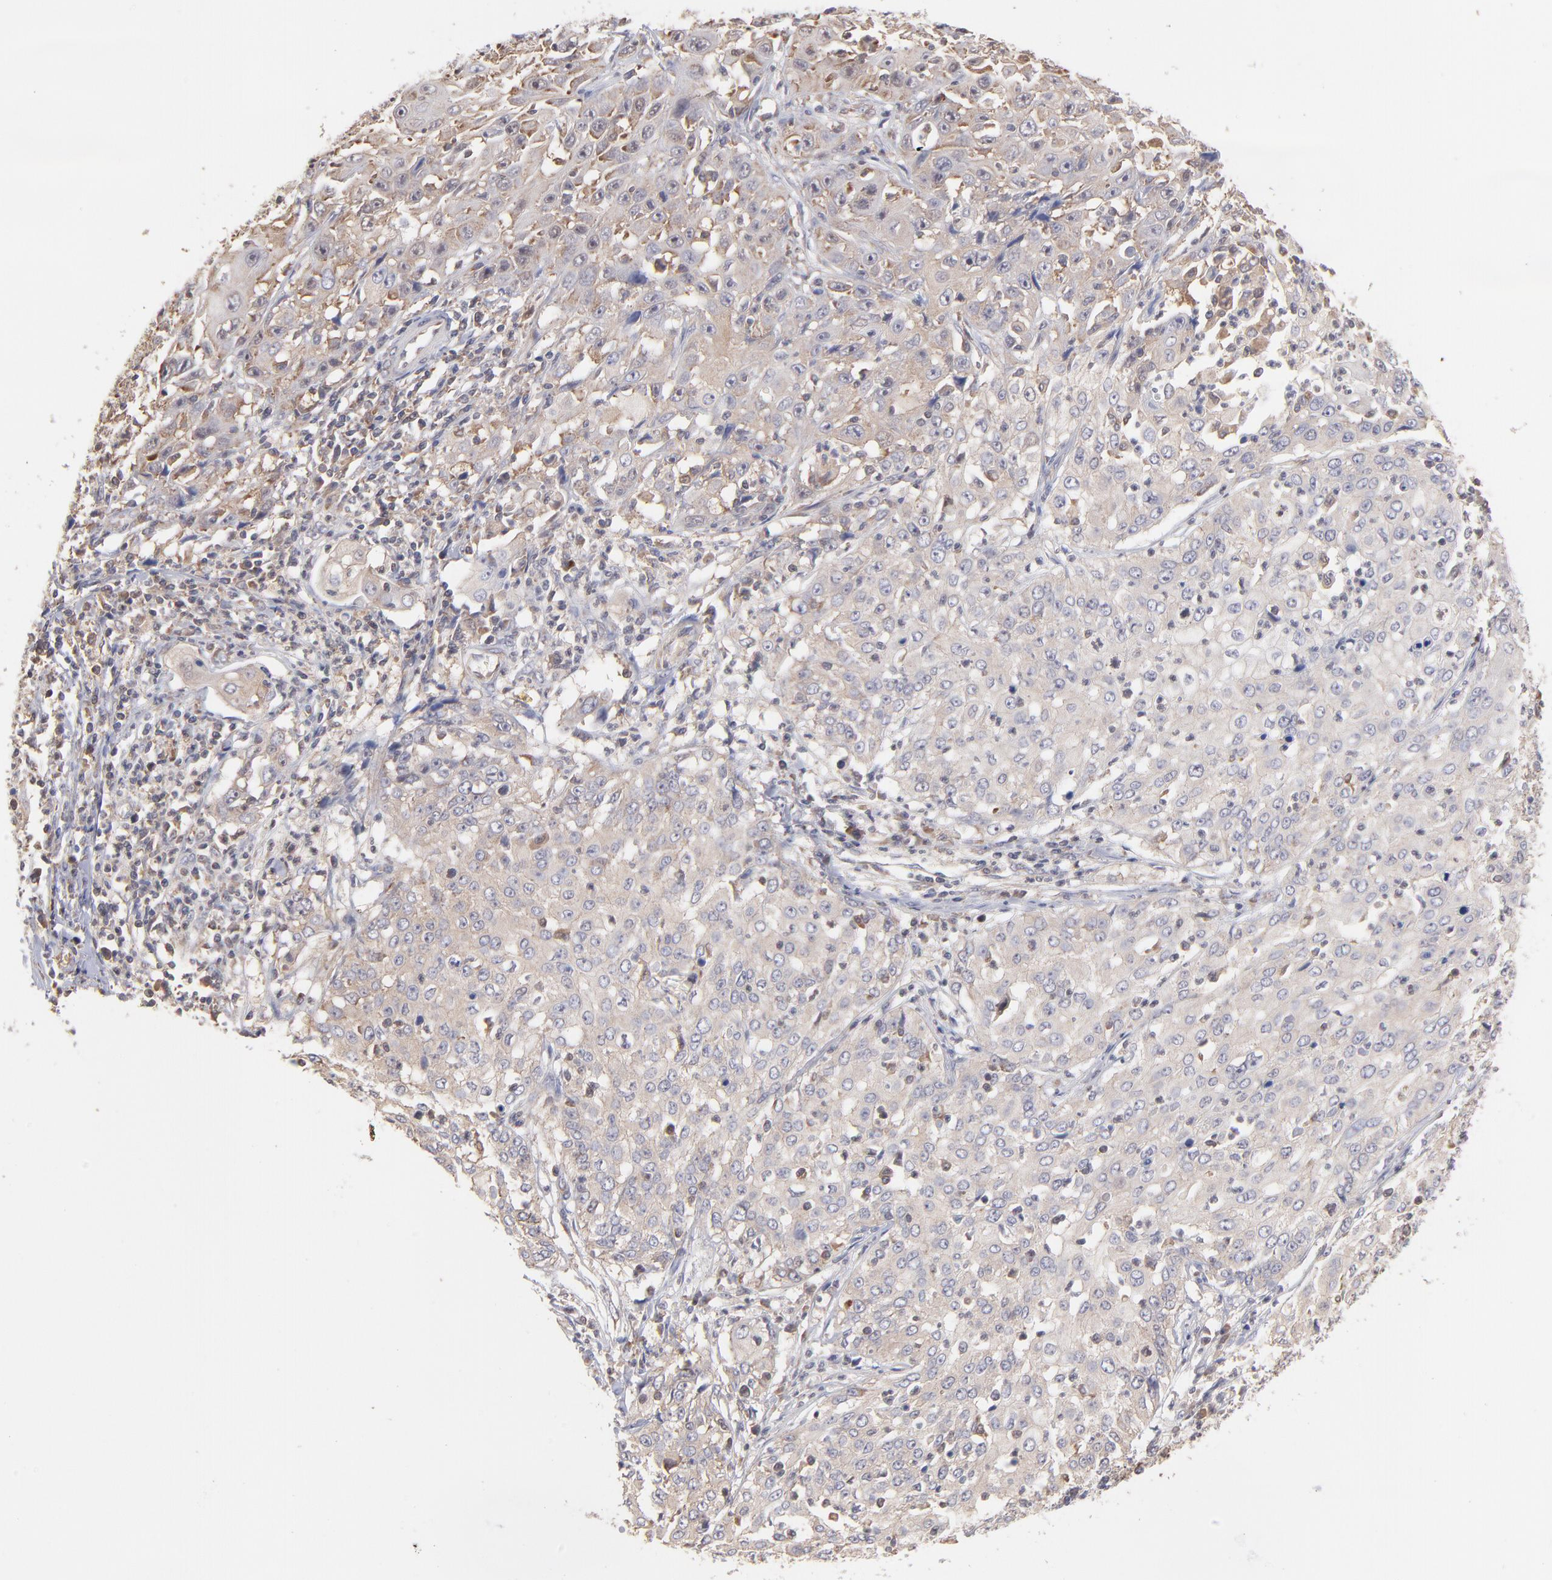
{"staining": {"intensity": "weak", "quantity": ">75%", "location": "cytoplasmic/membranous"}, "tissue": "cervical cancer", "cell_type": "Tumor cells", "image_type": "cancer", "snomed": [{"axis": "morphology", "description": "Squamous cell carcinoma, NOS"}, {"axis": "topography", "description": "Cervix"}], "caption": "The immunohistochemical stain shows weak cytoplasmic/membranous expression in tumor cells of squamous cell carcinoma (cervical) tissue. (DAB (3,3'-diaminobenzidine) IHC, brown staining for protein, blue staining for nuclei).", "gene": "MAPRE1", "patient": {"sex": "female", "age": 39}}